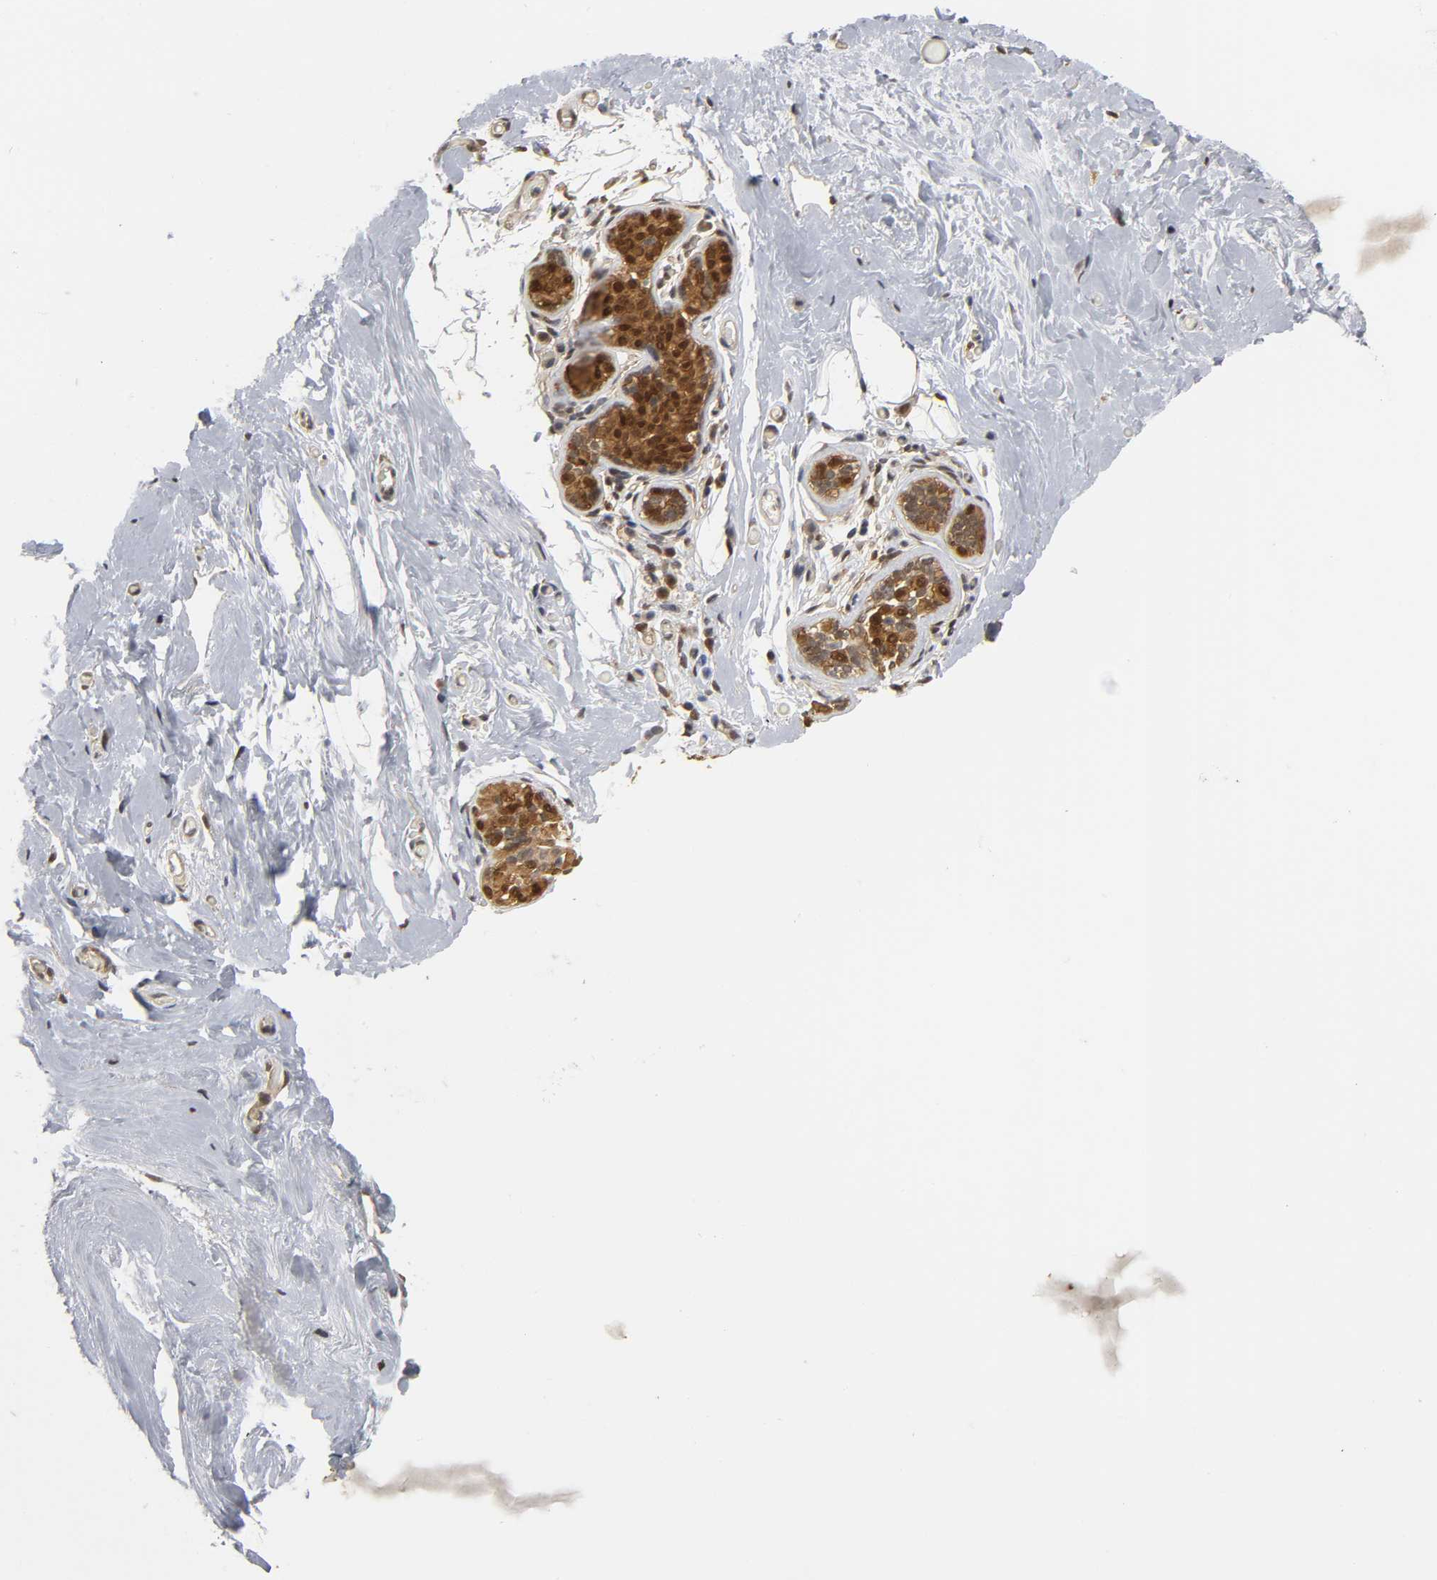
{"staining": {"intensity": "negative", "quantity": "none", "location": "none"}, "tissue": "breast", "cell_type": "Adipocytes", "image_type": "normal", "snomed": [{"axis": "morphology", "description": "Normal tissue, NOS"}, {"axis": "topography", "description": "Breast"}], "caption": "Immunohistochemistry (IHC) of benign breast exhibits no staining in adipocytes.", "gene": "PARK7", "patient": {"sex": "female", "age": 75}}